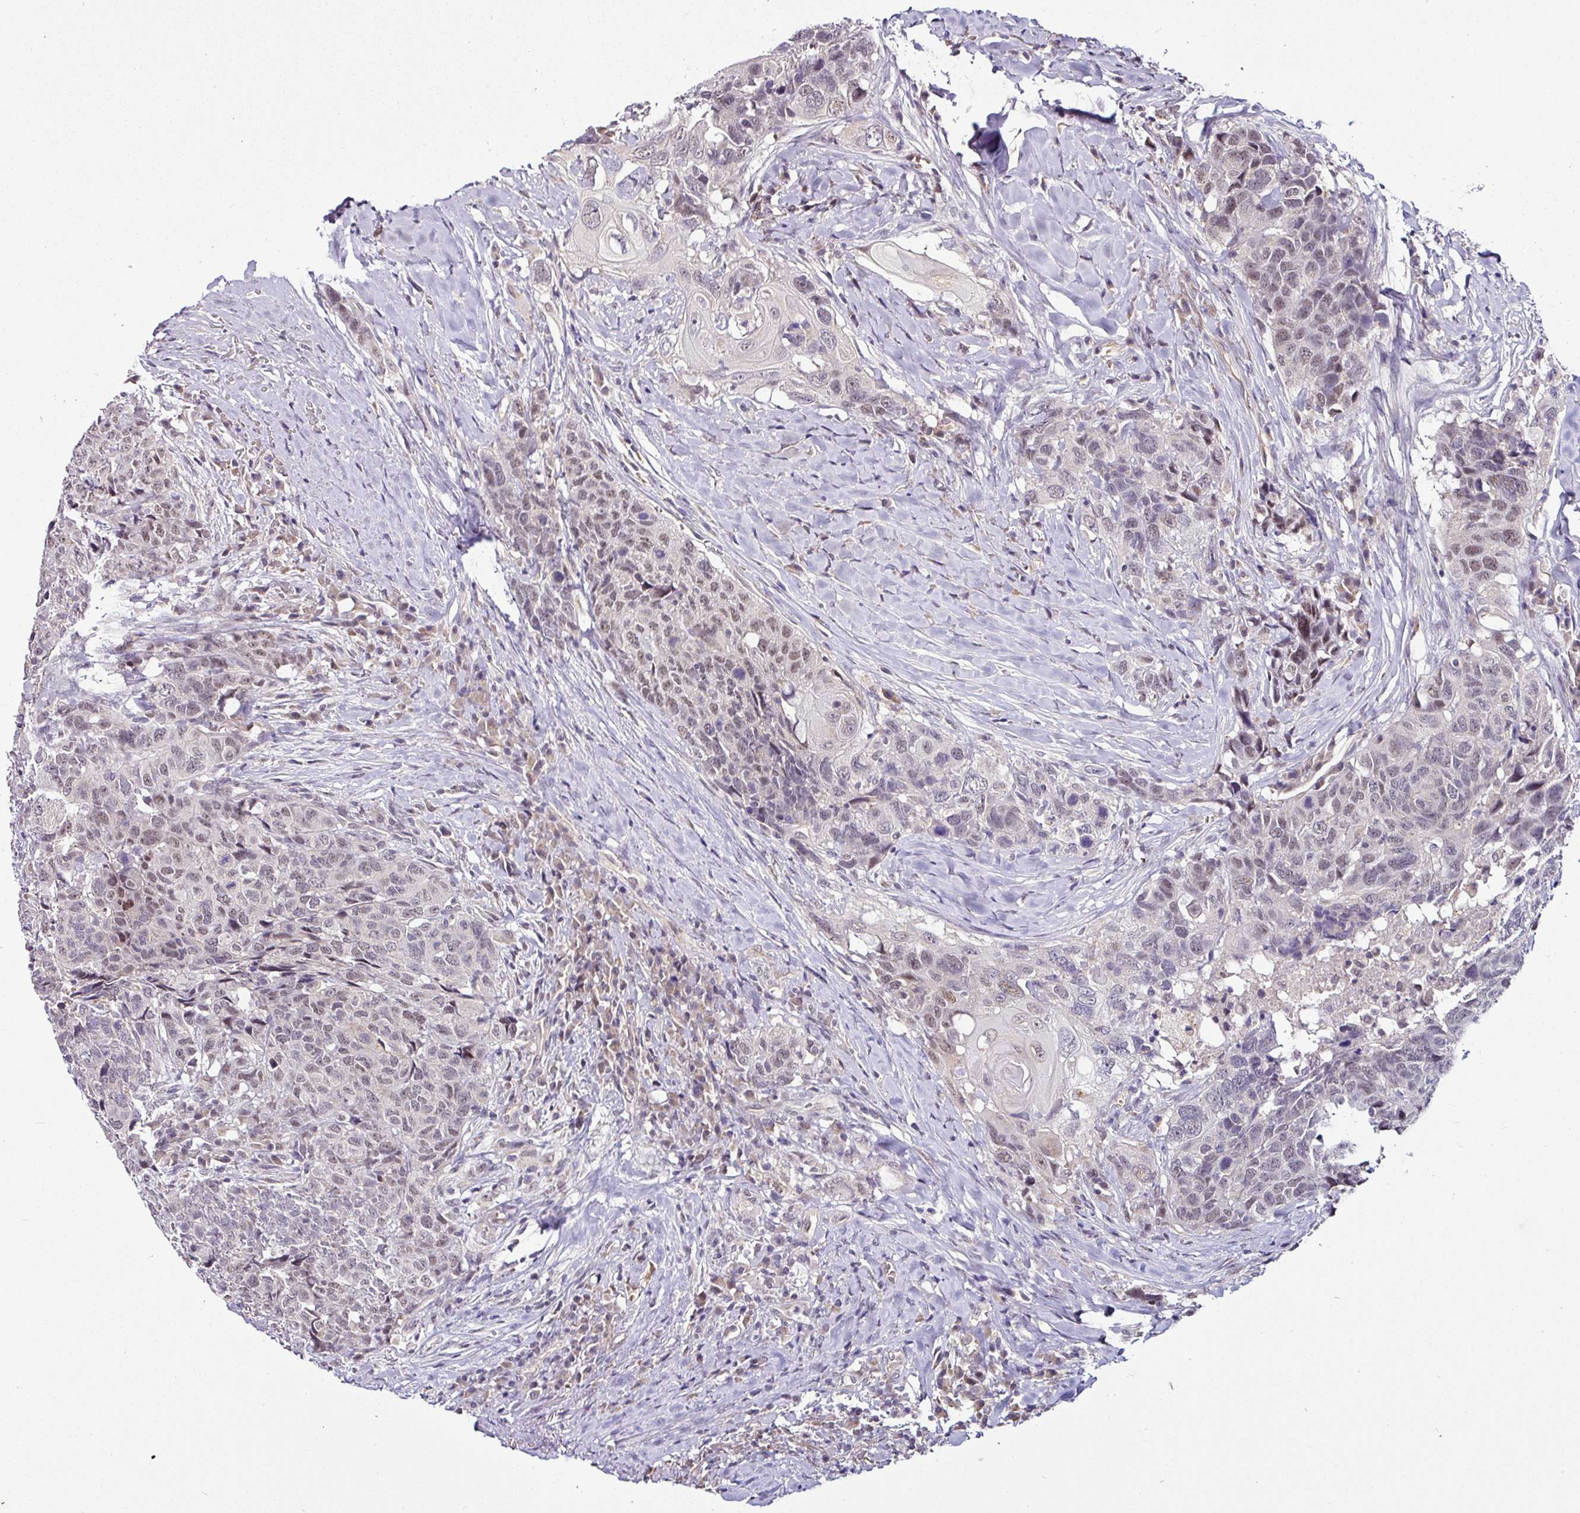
{"staining": {"intensity": "weak", "quantity": "<25%", "location": "nuclear"}, "tissue": "head and neck cancer", "cell_type": "Tumor cells", "image_type": "cancer", "snomed": [{"axis": "morphology", "description": "Squamous cell carcinoma, NOS"}, {"axis": "topography", "description": "Head-Neck"}], "caption": "This photomicrograph is of head and neck cancer (squamous cell carcinoma) stained with immunohistochemistry to label a protein in brown with the nuclei are counter-stained blue. There is no expression in tumor cells. Nuclei are stained in blue.", "gene": "NAPSA", "patient": {"sex": "male", "age": 66}}